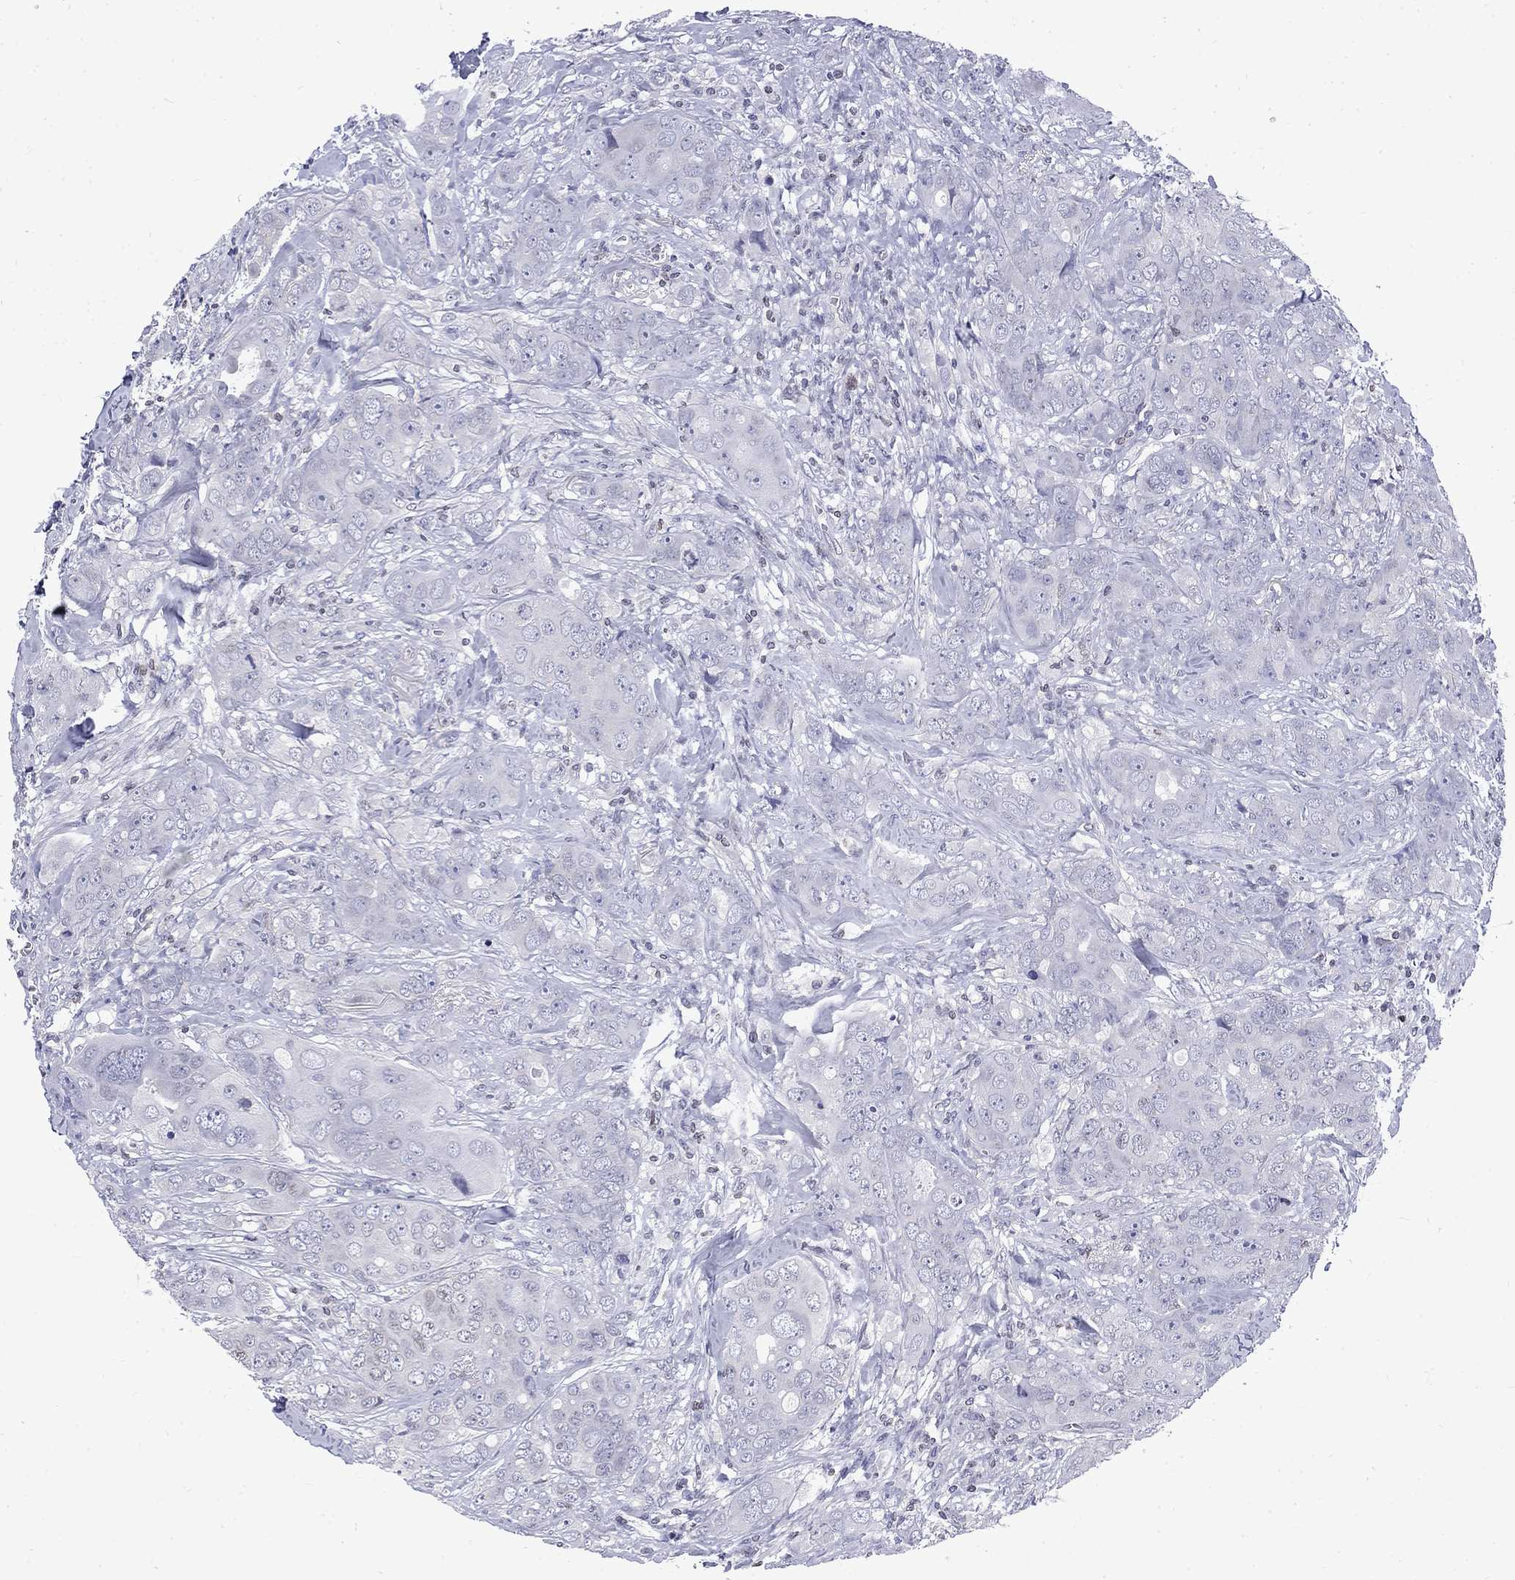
{"staining": {"intensity": "negative", "quantity": "none", "location": "none"}, "tissue": "breast cancer", "cell_type": "Tumor cells", "image_type": "cancer", "snomed": [{"axis": "morphology", "description": "Duct carcinoma"}, {"axis": "topography", "description": "Breast"}], "caption": "Breast invasive ductal carcinoma stained for a protein using immunohistochemistry (IHC) displays no positivity tumor cells.", "gene": "SLA", "patient": {"sex": "female", "age": 43}}